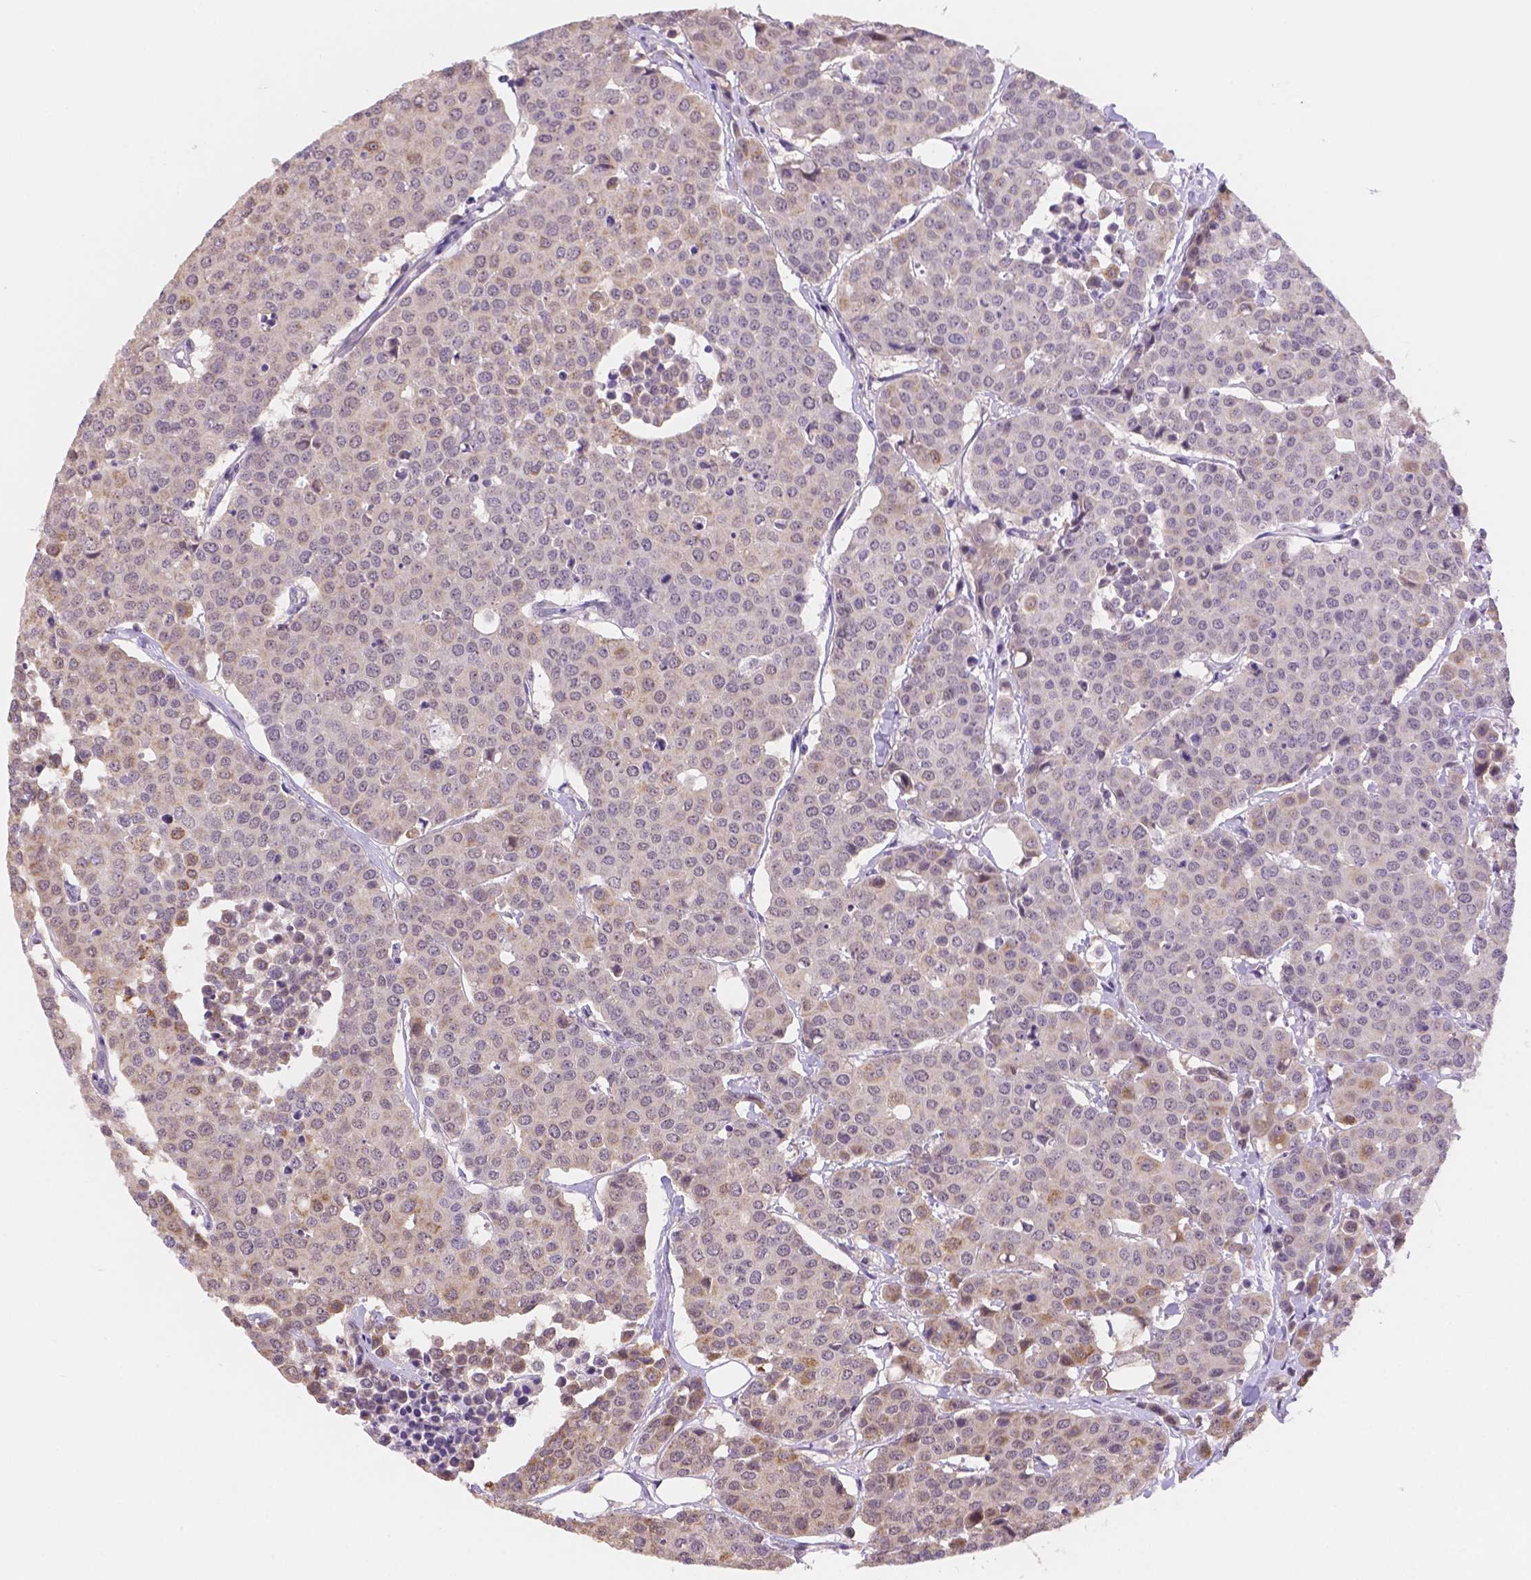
{"staining": {"intensity": "moderate", "quantity": "25%-75%", "location": "cytoplasmic/membranous"}, "tissue": "carcinoid", "cell_type": "Tumor cells", "image_type": "cancer", "snomed": [{"axis": "morphology", "description": "Carcinoid, malignant, NOS"}, {"axis": "topography", "description": "Colon"}], "caption": "Approximately 25%-75% of tumor cells in malignant carcinoid demonstrate moderate cytoplasmic/membranous protein positivity as visualized by brown immunohistochemical staining.", "gene": "NXPE2", "patient": {"sex": "male", "age": 81}}